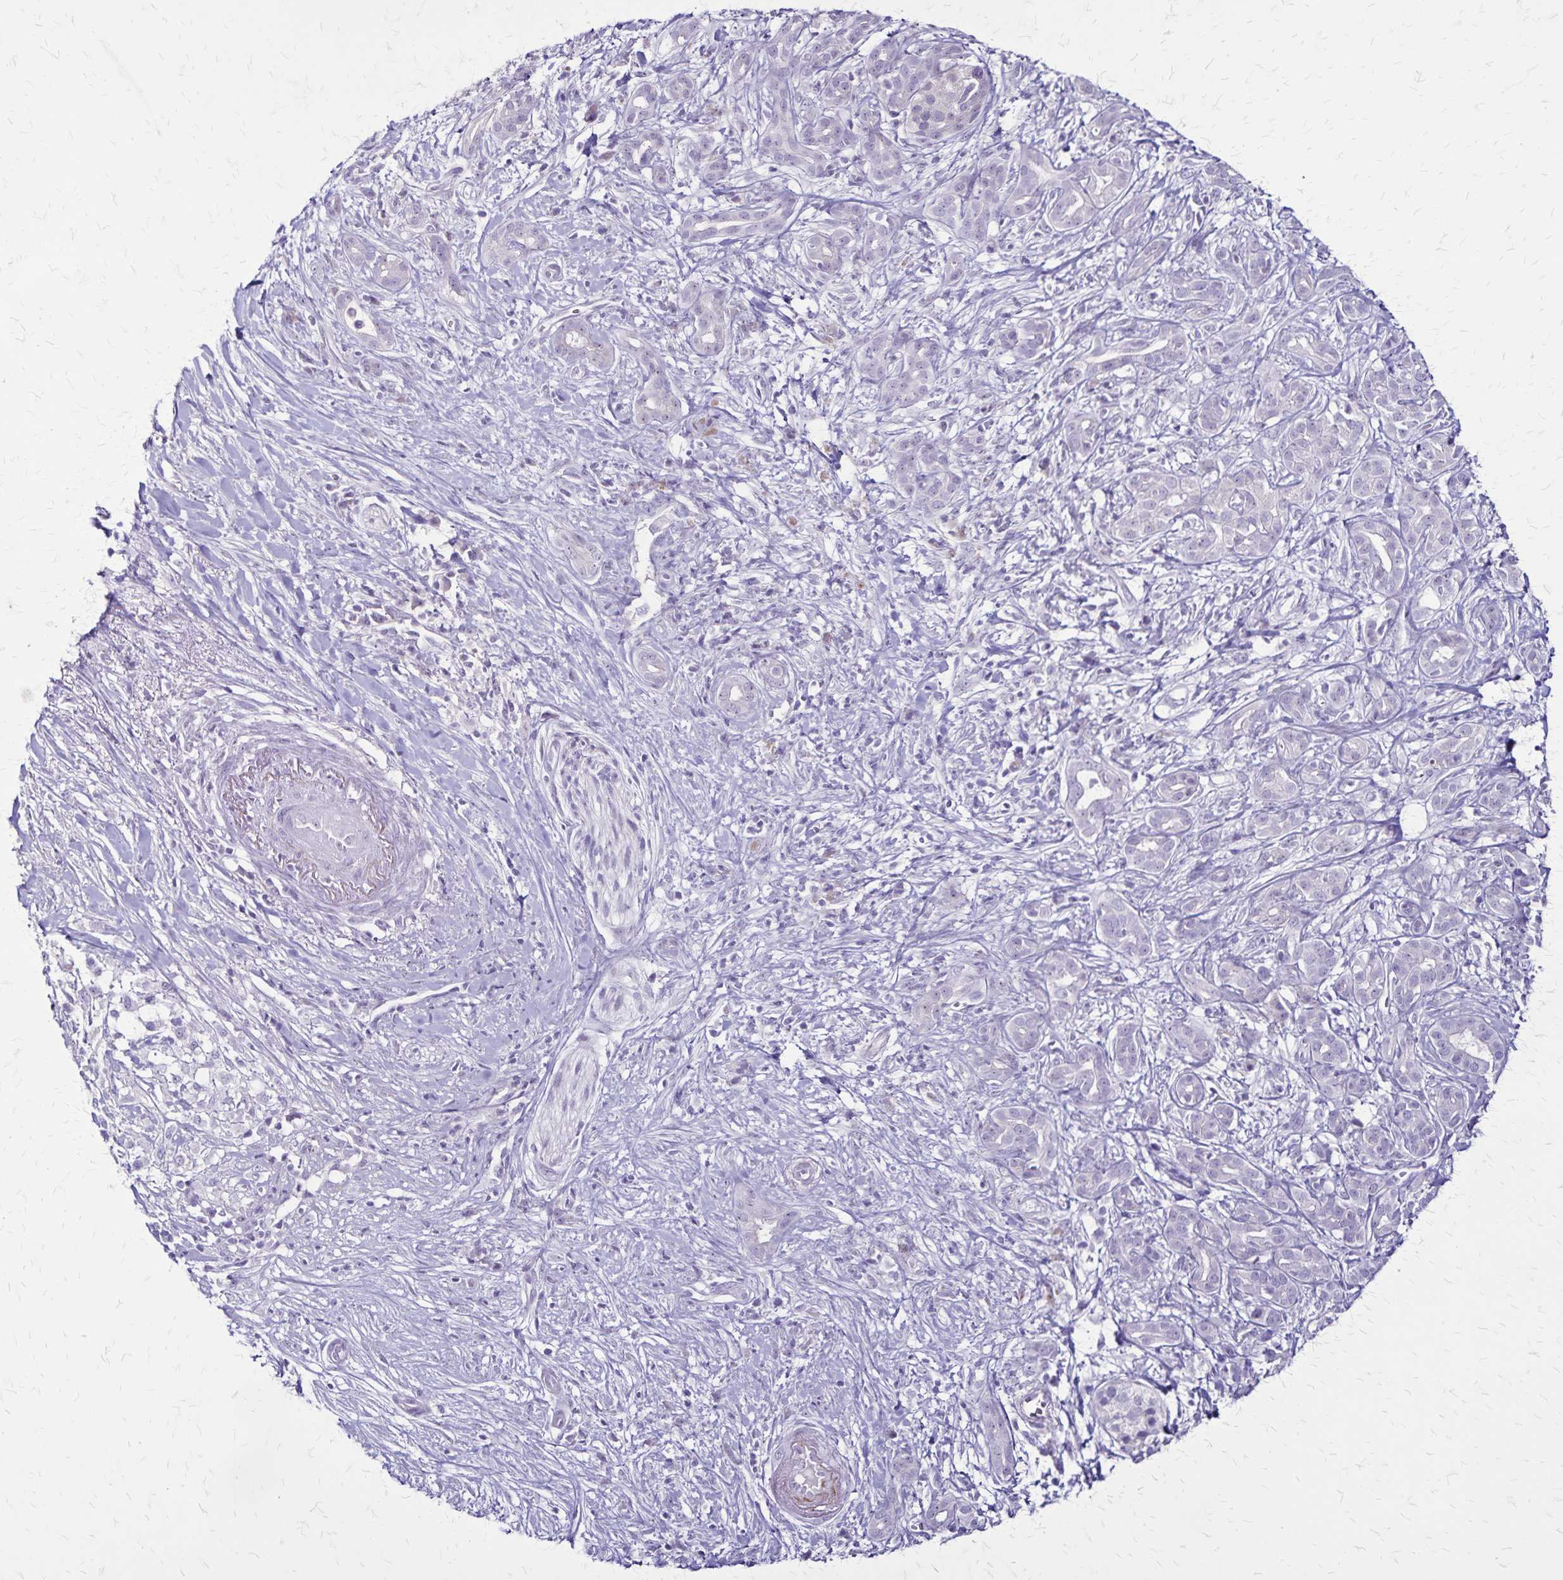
{"staining": {"intensity": "negative", "quantity": "none", "location": "none"}, "tissue": "pancreatic cancer", "cell_type": "Tumor cells", "image_type": "cancer", "snomed": [{"axis": "morphology", "description": "Adenocarcinoma, NOS"}, {"axis": "topography", "description": "Pancreas"}], "caption": "Immunohistochemistry image of adenocarcinoma (pancreatic) stained for a protein (brown), which displays no positivity in tumor cells. (Stains: DAB IHC with hematoxylin counter stain, Microscopy: brightfield microscopy at high magnification).", "gene": "OR51B5", "patient": {"sex": "male", "age": 61}}